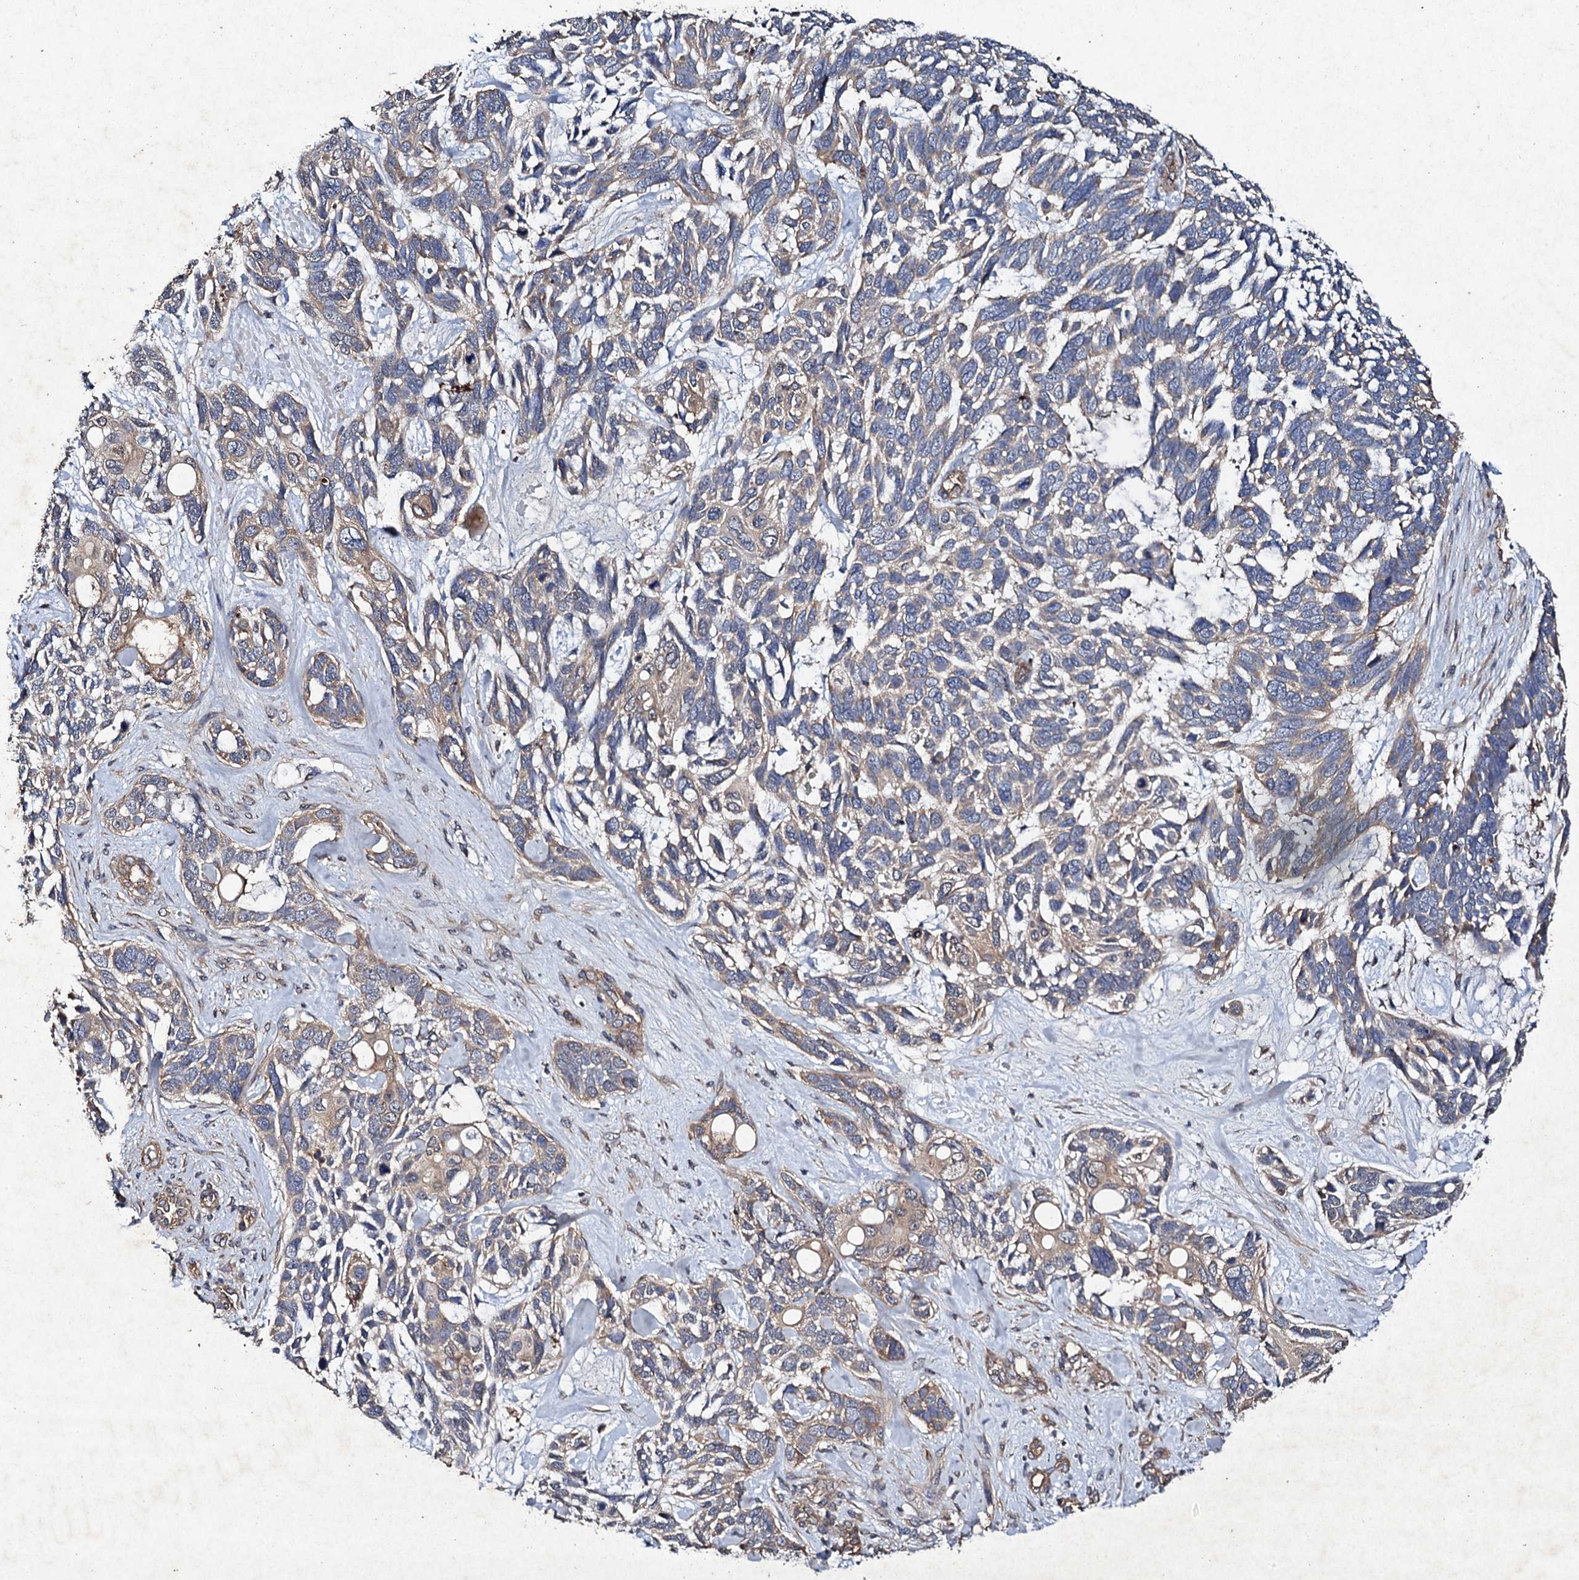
{"staining": {"intensity": "moderate", "quantity": "25%-75%", "location": "cytoplasmic/membranous"}, "tissue": "skin cancer", "cell_type": "Tumor cells", "image_type": "cancer", "snomed": [{"axis": "morphology", "description": "Basal cell carcinoma"}, {"axis": "topography", "description": "Skin"}], "caption": "Immunohistochemistry (IHC) micrograph of neoplastic tissue: skin cancer (basal cell carcinoma) stained using immunohistochemistry exhibits medium levels of moderate protein expression localized specifically in the cytoplasmic/membranous of tumor cells, appearing as a cytoplasmic/membranous brown color.", "gene": "MOCOS", "patient": {"sex": "male", "age": 88}}